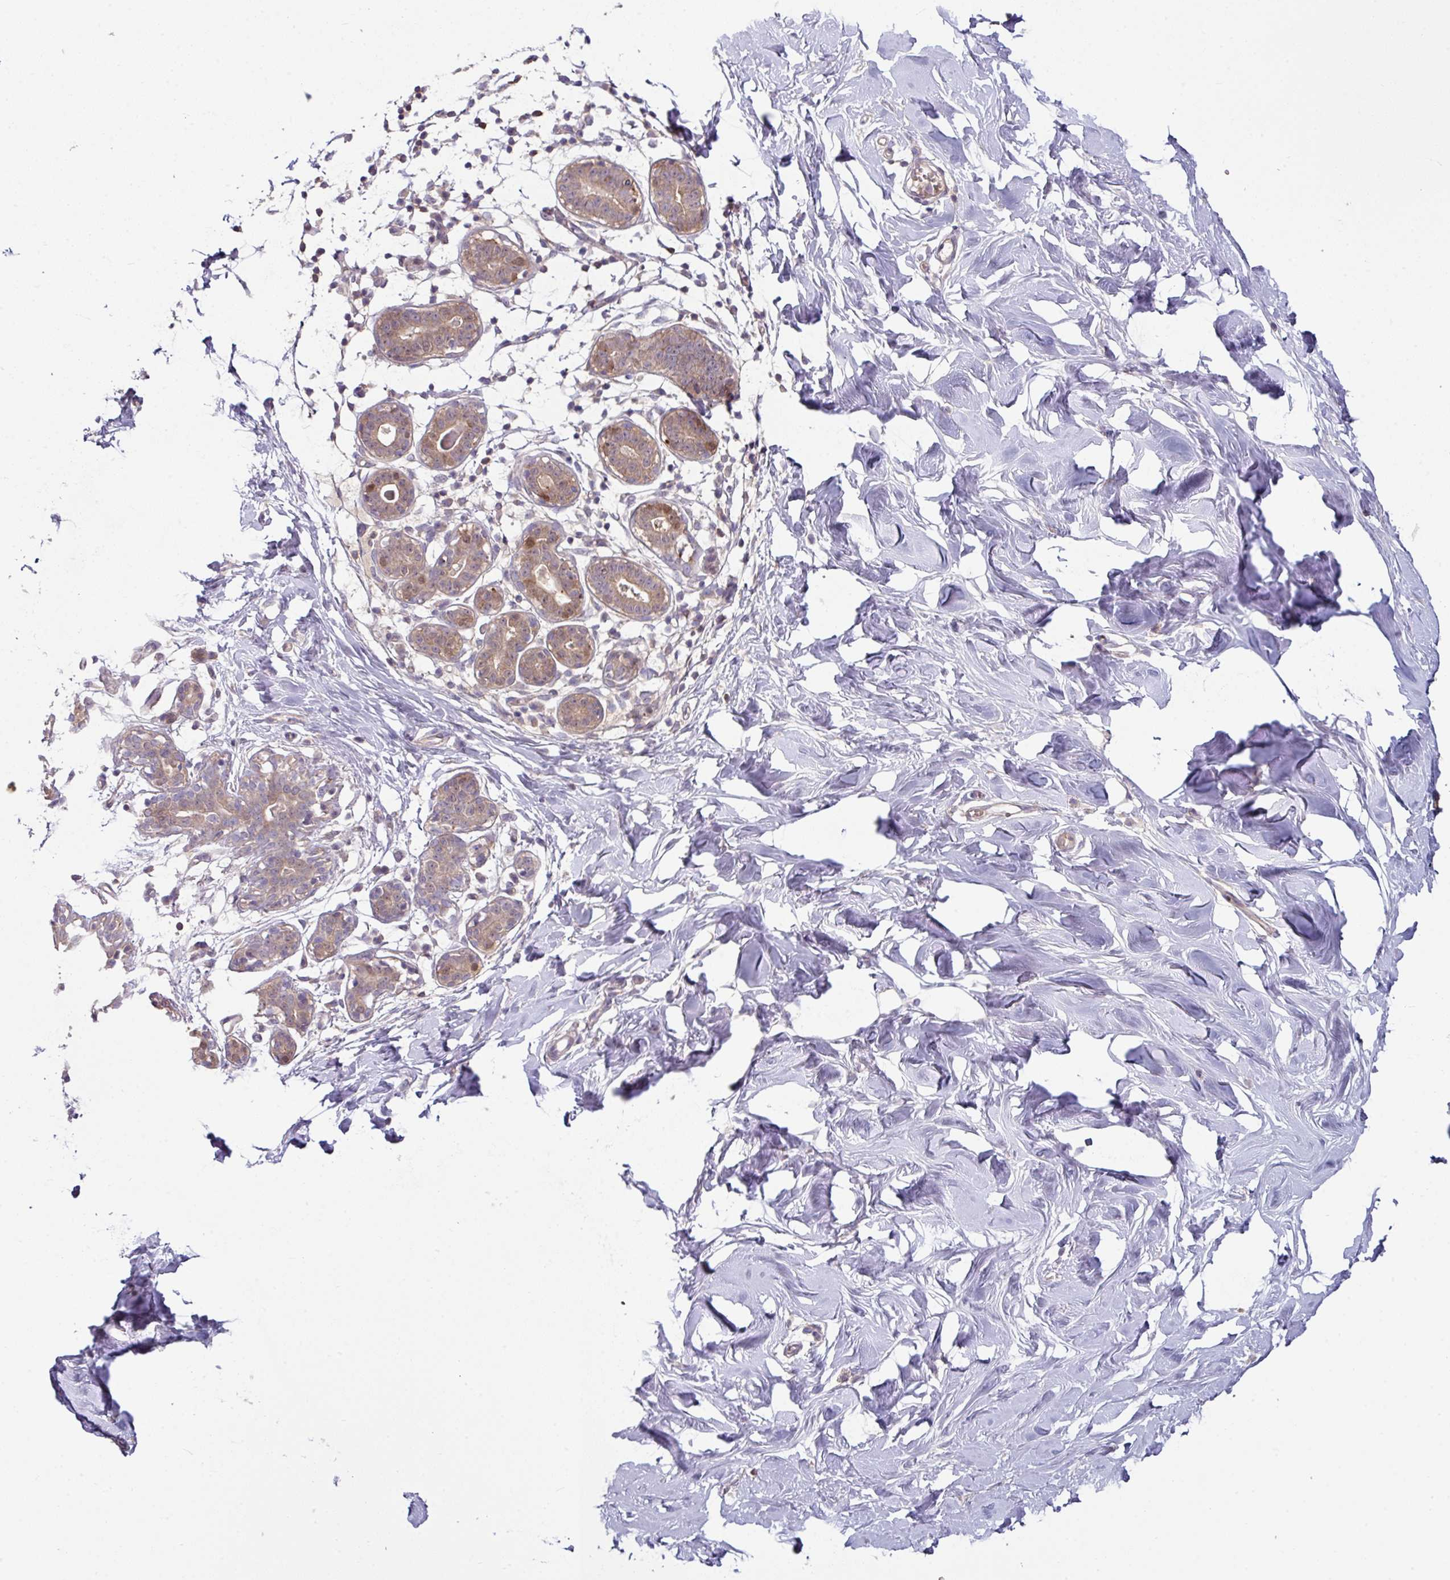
{"staining": {"intensity": "negative", "quantity": "none", "location": "none"}, "tissue": "breast", "cell_type": "Adipocytes", "image_type": "normal", "snomed": [{"axis": "morphology", "description": "Normal tissue, NOS"}, {"axis": "topography", "description": "Breast"}], "caption": "This is an immunohistochemistry micrograph of unremarkable human breast. There is no staining in adipocytes.", "gene": "SLAMF6", "patient": {"sex": "female", "age": 27}}